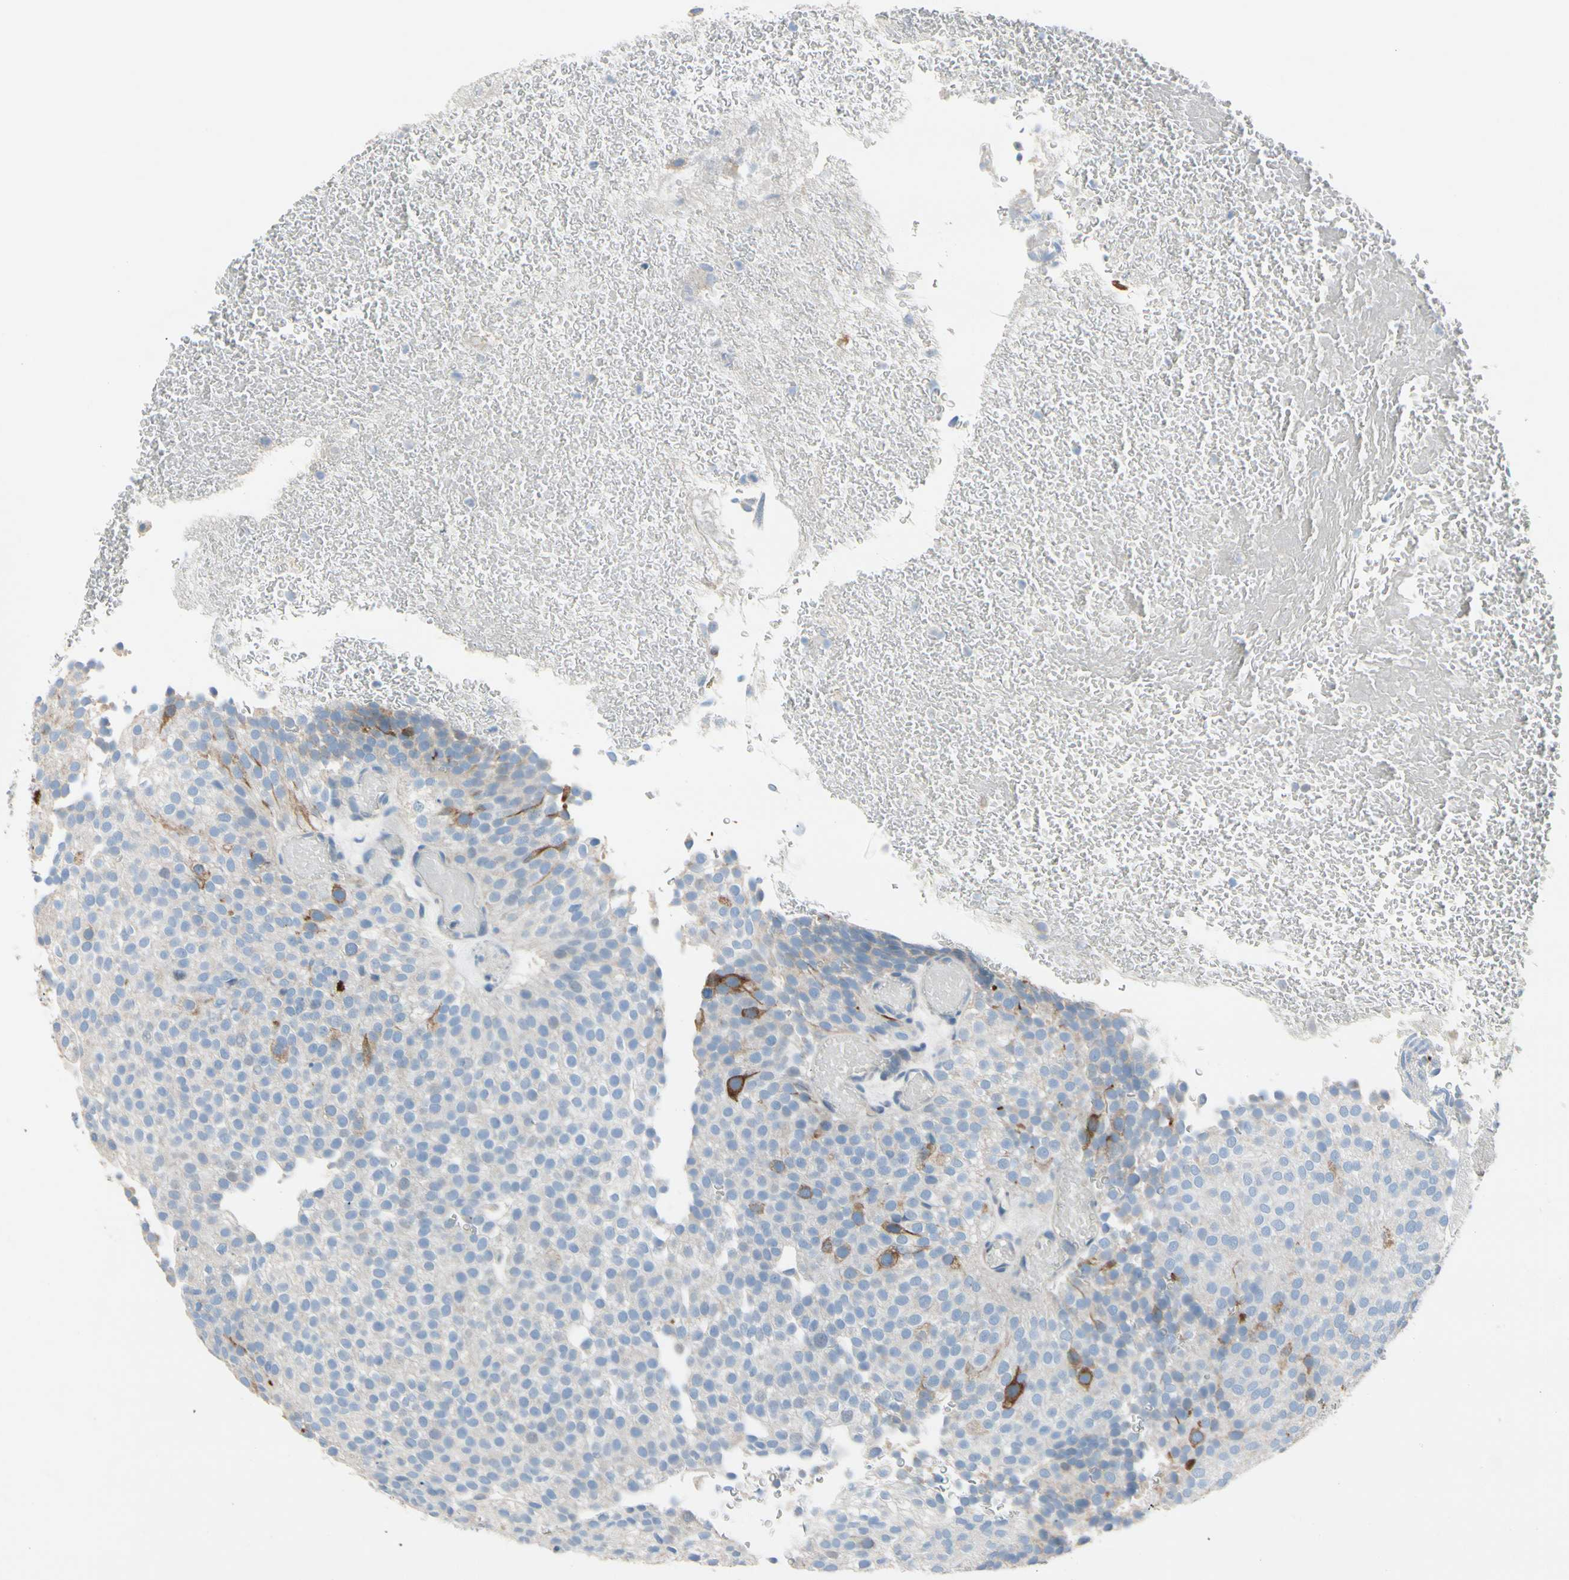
{"staining": {"intensity": "moderate", "quantity": "<25%", "location": "cytoplasmic/membranous"}, "tissue": "urothelial cancer", "cell_type": "Tumor cells", "image_type": "cancer", "snomed": [{"axis": "morphology", "description": "Urothelial carcinoma, Low grade"}, {"axis": "topography", "description": "Urinary bladder"}], "caption": "Brown immunohistochemical staining in urothelial cancer exhibits moderate cytoplasmic/membranous positivity in about <25% of tumor cells. Using DAB (3,3'-diaminobenzidine) (brown) and hematoxylin (blue) stains, captured at high magnification using brightfield microscopy.", "gene": "CKAP2", "patient": {"sex": "male", "age": 78}}